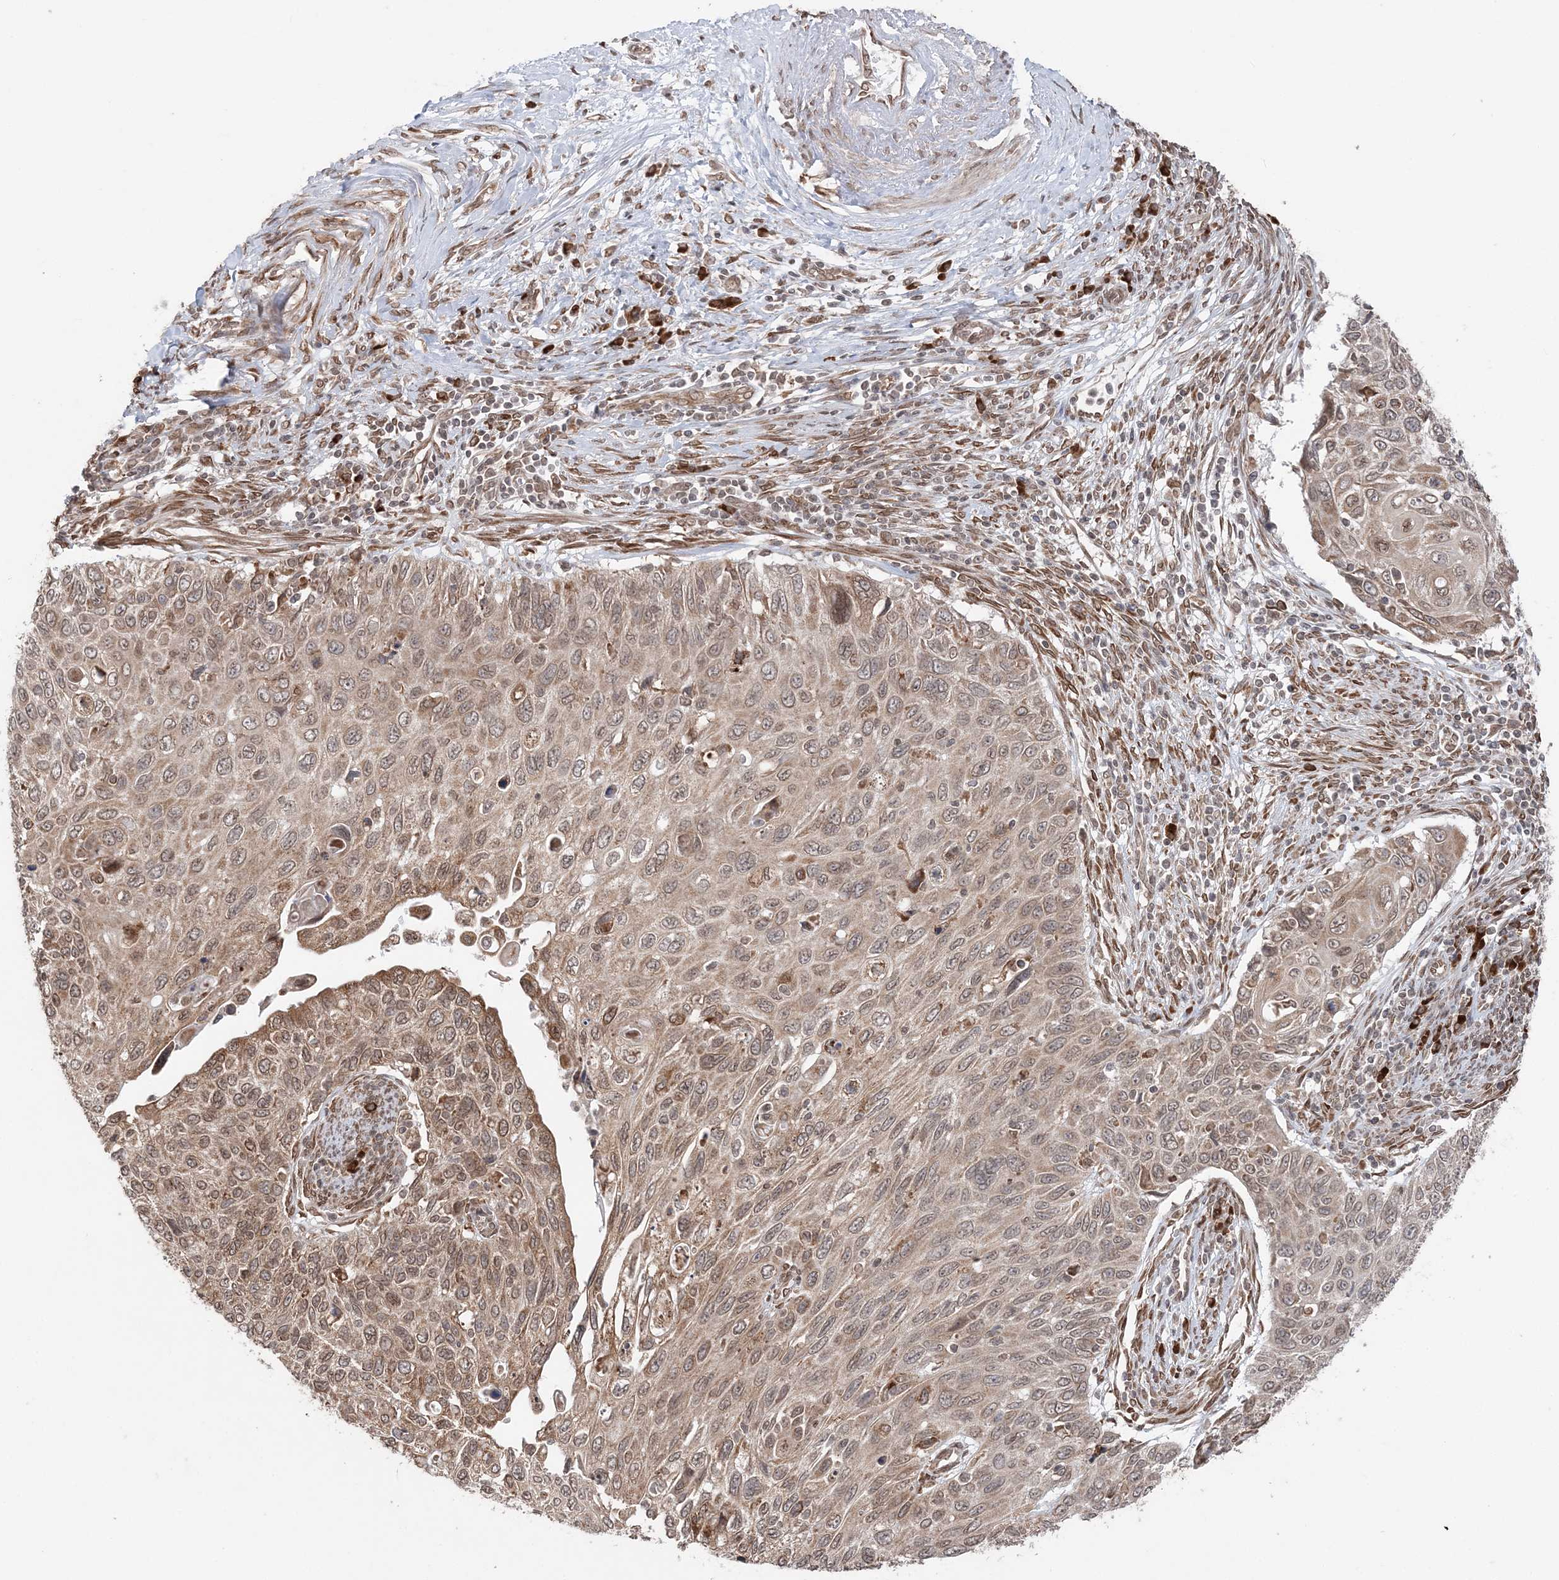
{"staining": {"intensity": "moderate", "quantity": ">75%", "location": "cytoplasmic/membranous,nuclear"}, "tissue": "cervical cancer", "cell_type": "Tumor cells", "image_type": "cancer", "snomed": [{"axis": "morphology", "description": "Squamous cell carcinoma, NOS"}, {"axis": "topography", "description": "Cervix"}], "caption": "Immunohistochemistry (IHC) (DAB (3,3'-diaminobenzidine)) staining of squamous cell carcinoma (cervical) demonstrates moderate cytoplasmic/membranous and nuclear protein staining in about >75% of tumor cells. The protein is stained brown, and the nuclei are stained in blue (DAB (3,3'-diaminobenzidine) IHC with brightfield microscopy, high magnification).", "gene": "TMED10", "patient": {"sex": "female", "age": 70}}